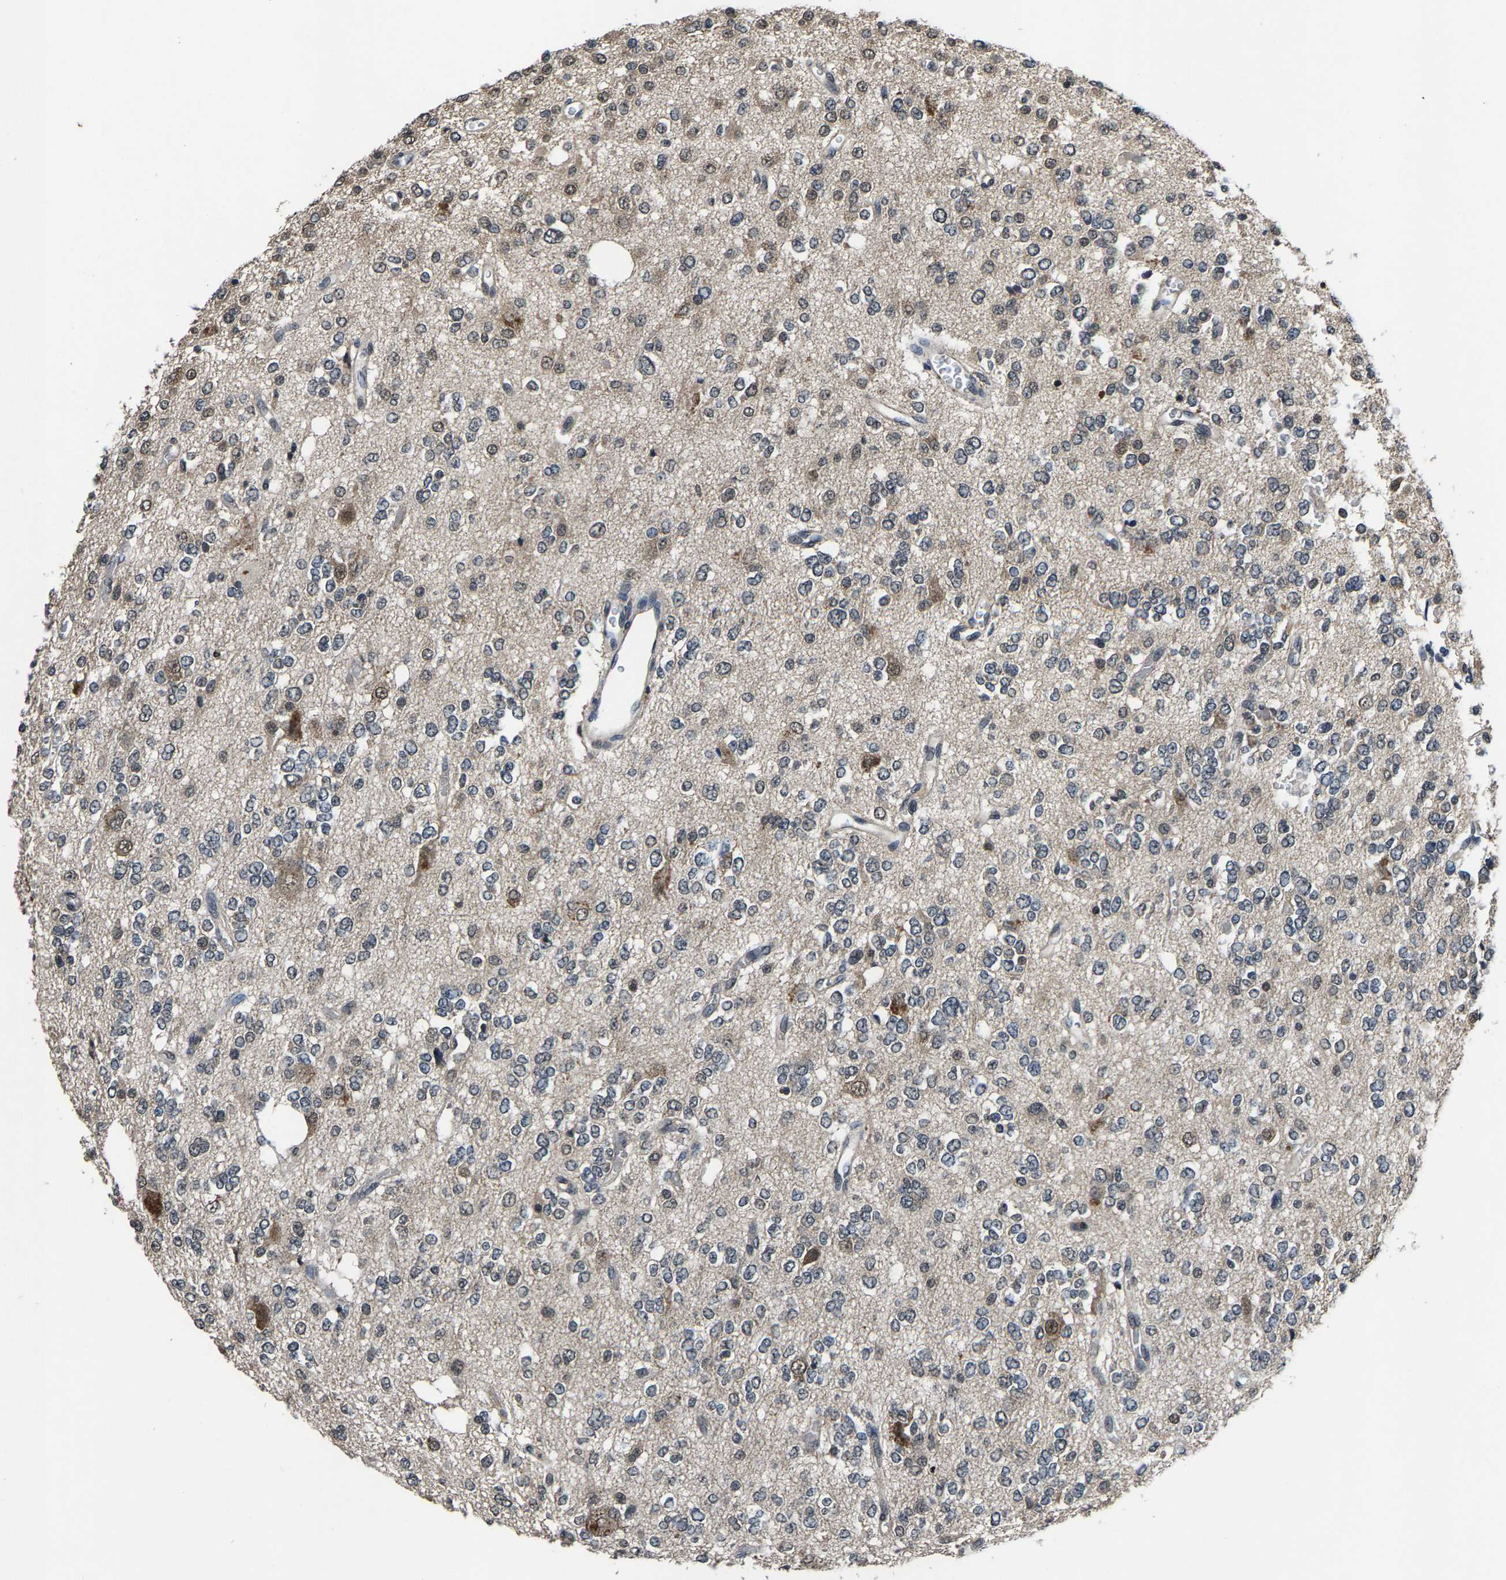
{"staining": {"intensity": "negative", "quantity": "none", "location": "none"}, "tissue": "glioma", "cell_type": "Tumor cells", "image_type": "cancer", "snomed": [{"axis": "morphology", "description": "Glioma, malignant, Low grade"}, {"axis": "topography", "description": "Brain"}], "caption": "High magnification brightfield microscopy of glioma stained with DAB (3,3'-diaminobenzidine) (brown) and counterstained with hematoxylin (blue): tumor cells show no significant staining.", "gene": "HUWE1", "patient": {"sex": "male", "age": 38}}